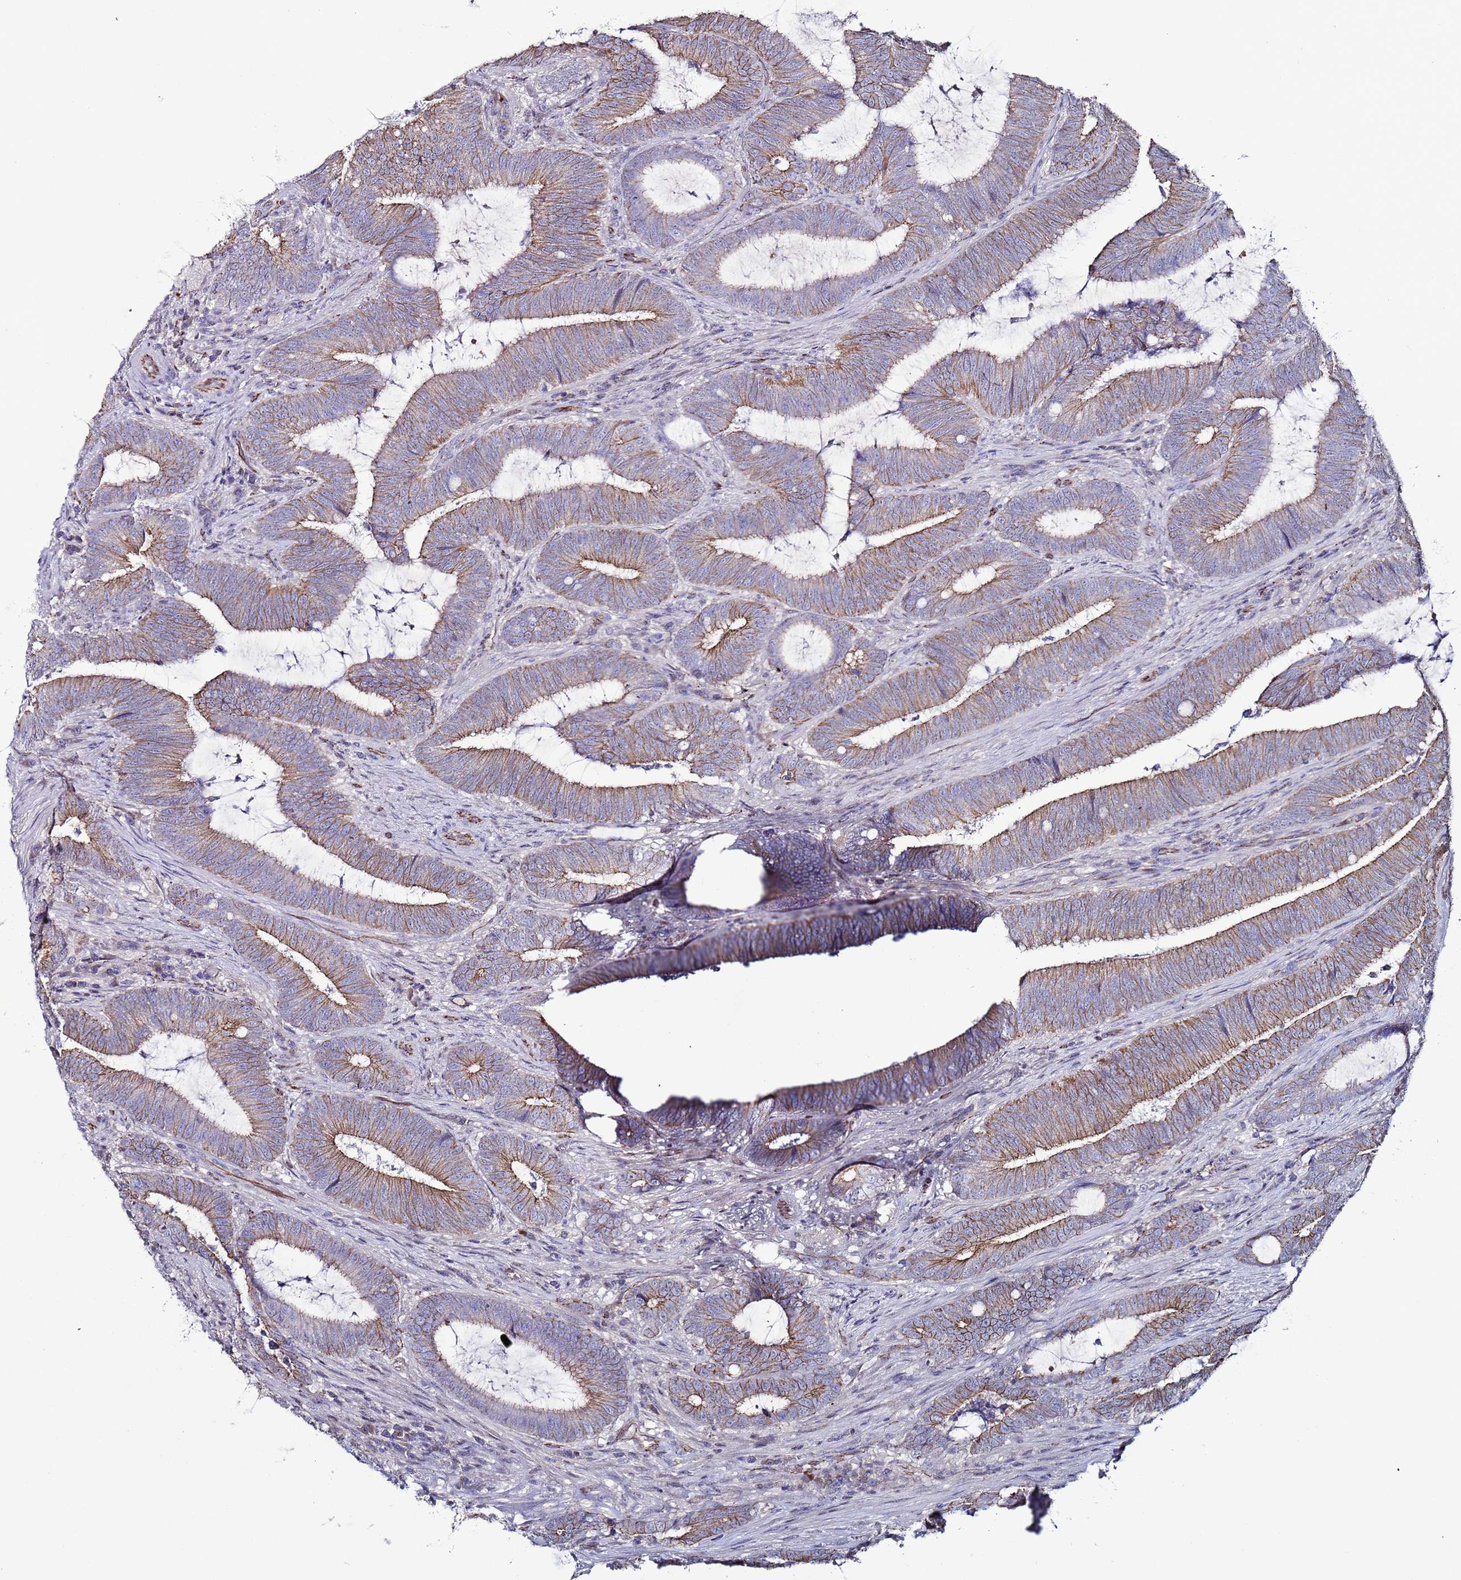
{"staining": {"intensity": "moderate", "quantity": "25%-75%", "location": "cytoplasmic/membranous"}, "tissue": "colorectal cancer", "cell_type": "Tumor cells", "image_type": "cancer", "snomed": [{"axis": "morphology", "description": "Adenocarcinoma, NOS"}, {"axis": "topography", "description": "Colon"}], "caption": "Colorectal cancer (adenocarcinoma) was stained to show a protein in brown. There is medium levels of moderate cytoplasmic/membranous positivity in about 25%-75% of tumor cells.", "gene": "TENM3", "patient": {"sex": "female", "age": 43}}